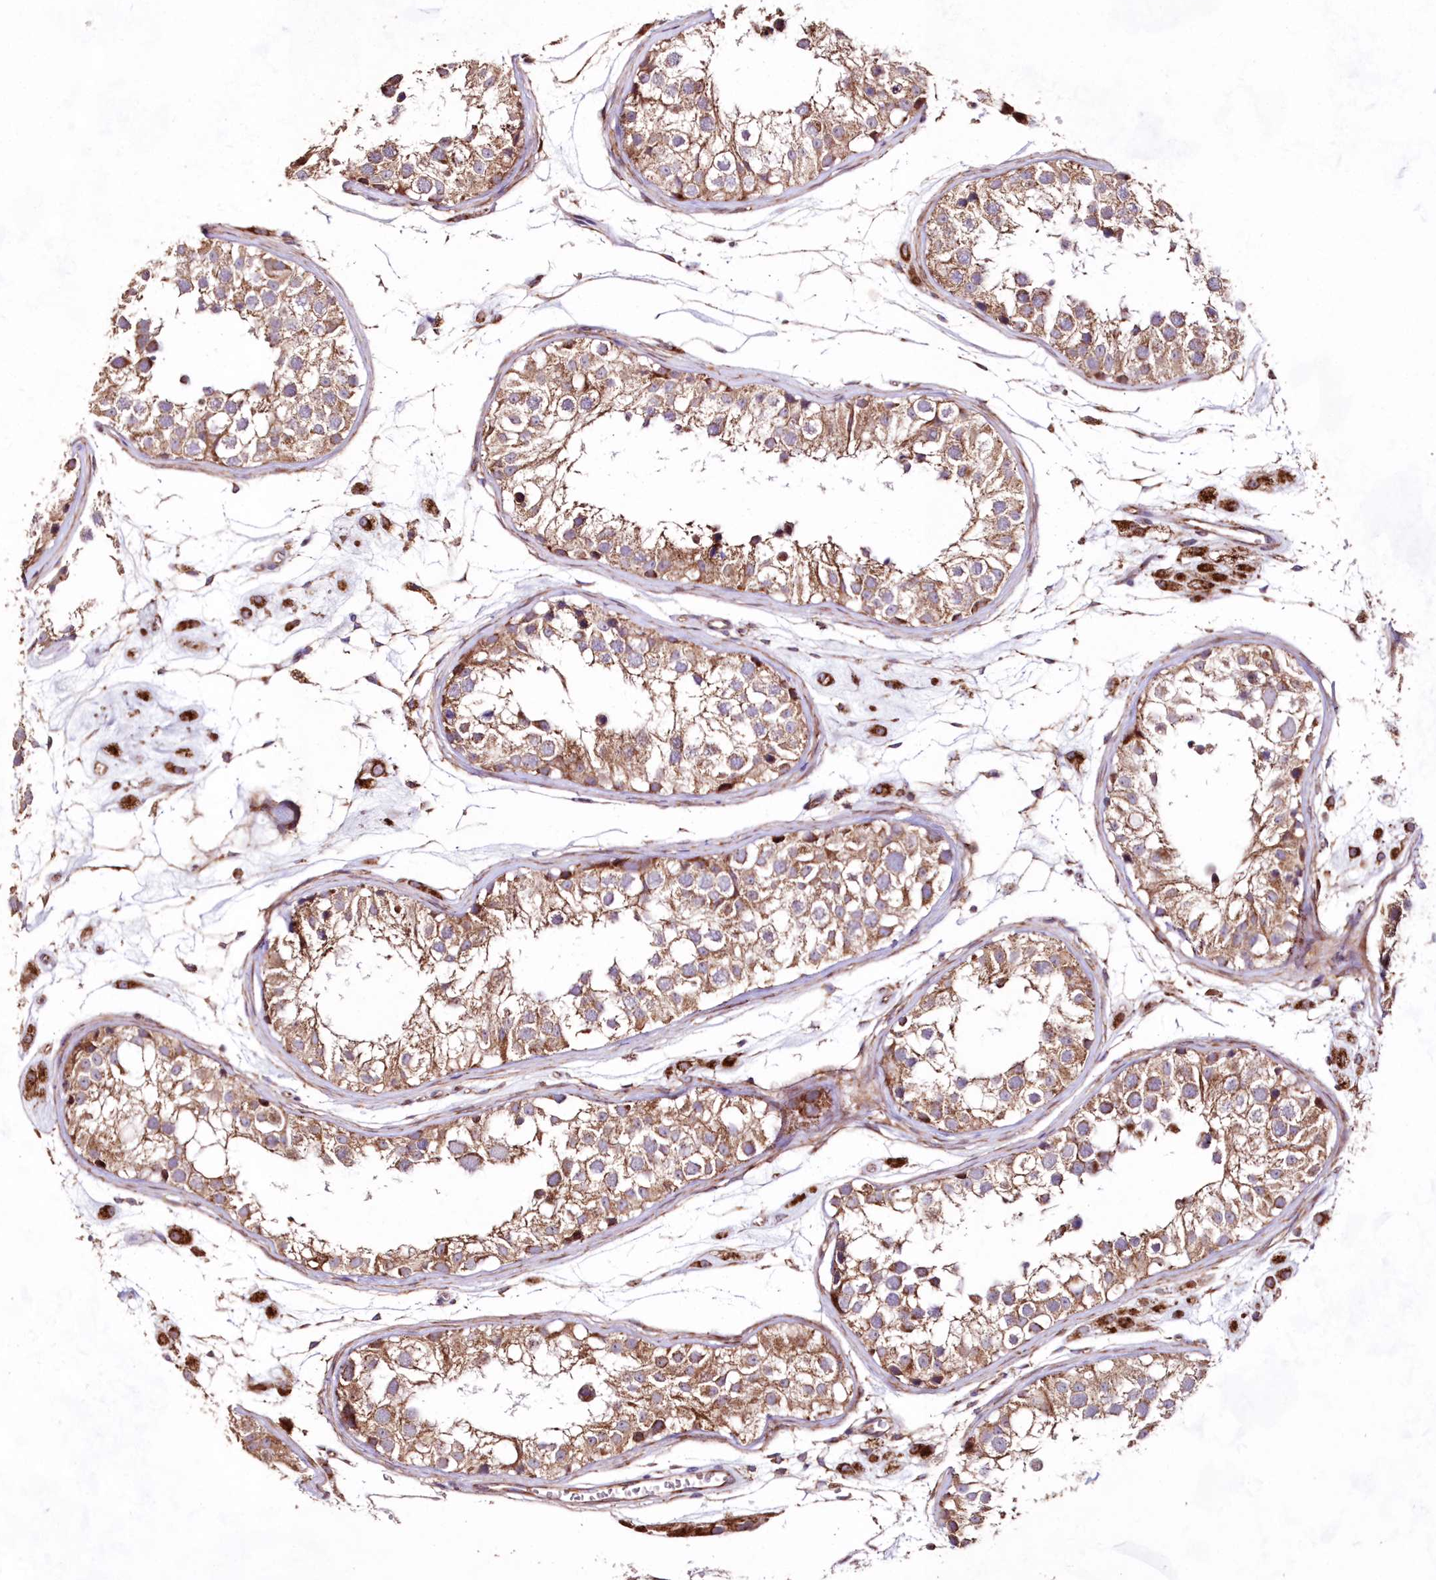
{"staining": {"intensity": "moderate", "quantity": ">75%", "location": "cytoplasmic/membranous"}, "tissue": "testis", "cell_type": "Cells in seminiferous ducts", "image_type": "normal", "snomed": [{"axis": "morphology", "description": "Normal tissue, NOS"}, {"axis": "morphology", "description": "Adenocarcinoma, metastatic, NOS"}, {"axis": "topography", "description": "Testis"}], "caption": "Immunohistochemistry (IHC) image of unremarkable testis: testis stained using immunohistochemistry exhibits medium levels of moderate protein expression localized specifically in the cytoplasmic/membranous of cells in seminiferous ducts, appearing as a cytoplasmic/membranous brown color.", "gene": "HADHB", "patient": {"sex": "male", "age": 26}}